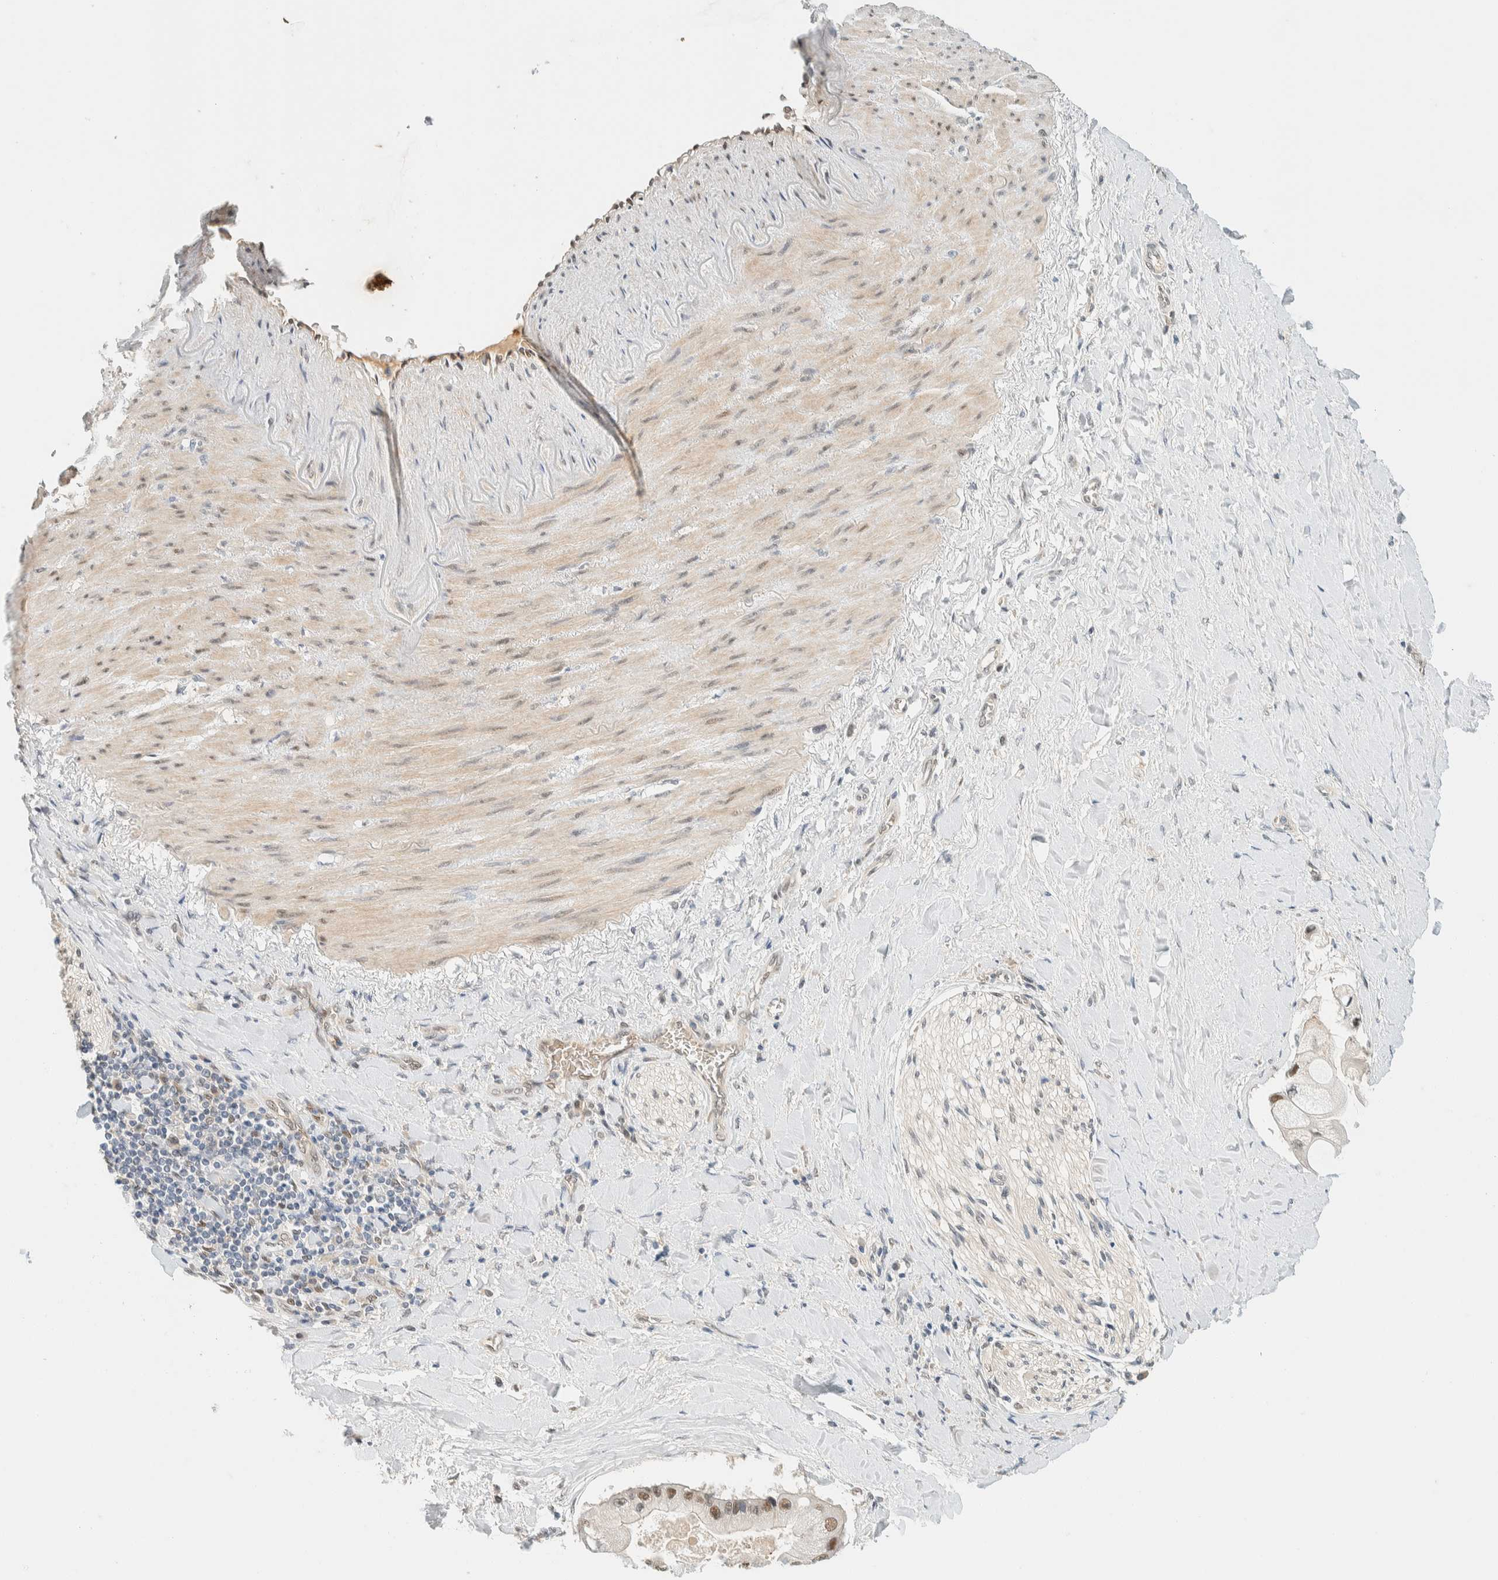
{"staining": {"intensity": "moderate", "quantity": "25%-75%", "location": "nuclear"}, "tissue": "liver cancer", "cell_type": "Tumor cells", "image_type": "cancer", "snomed": [{"axis": "morphology", "description": "Cholangiocarcinoma"}, {"axis": "topography", "description": "Liver"}], "caption": "Protein expression analysis of cholangiocarcinoma (liver) displays moderate nuclear staining in about 25%-75% of tumor cells.", "gene": "TSTD2", "patient": {"sex": "male", "age": 50}}